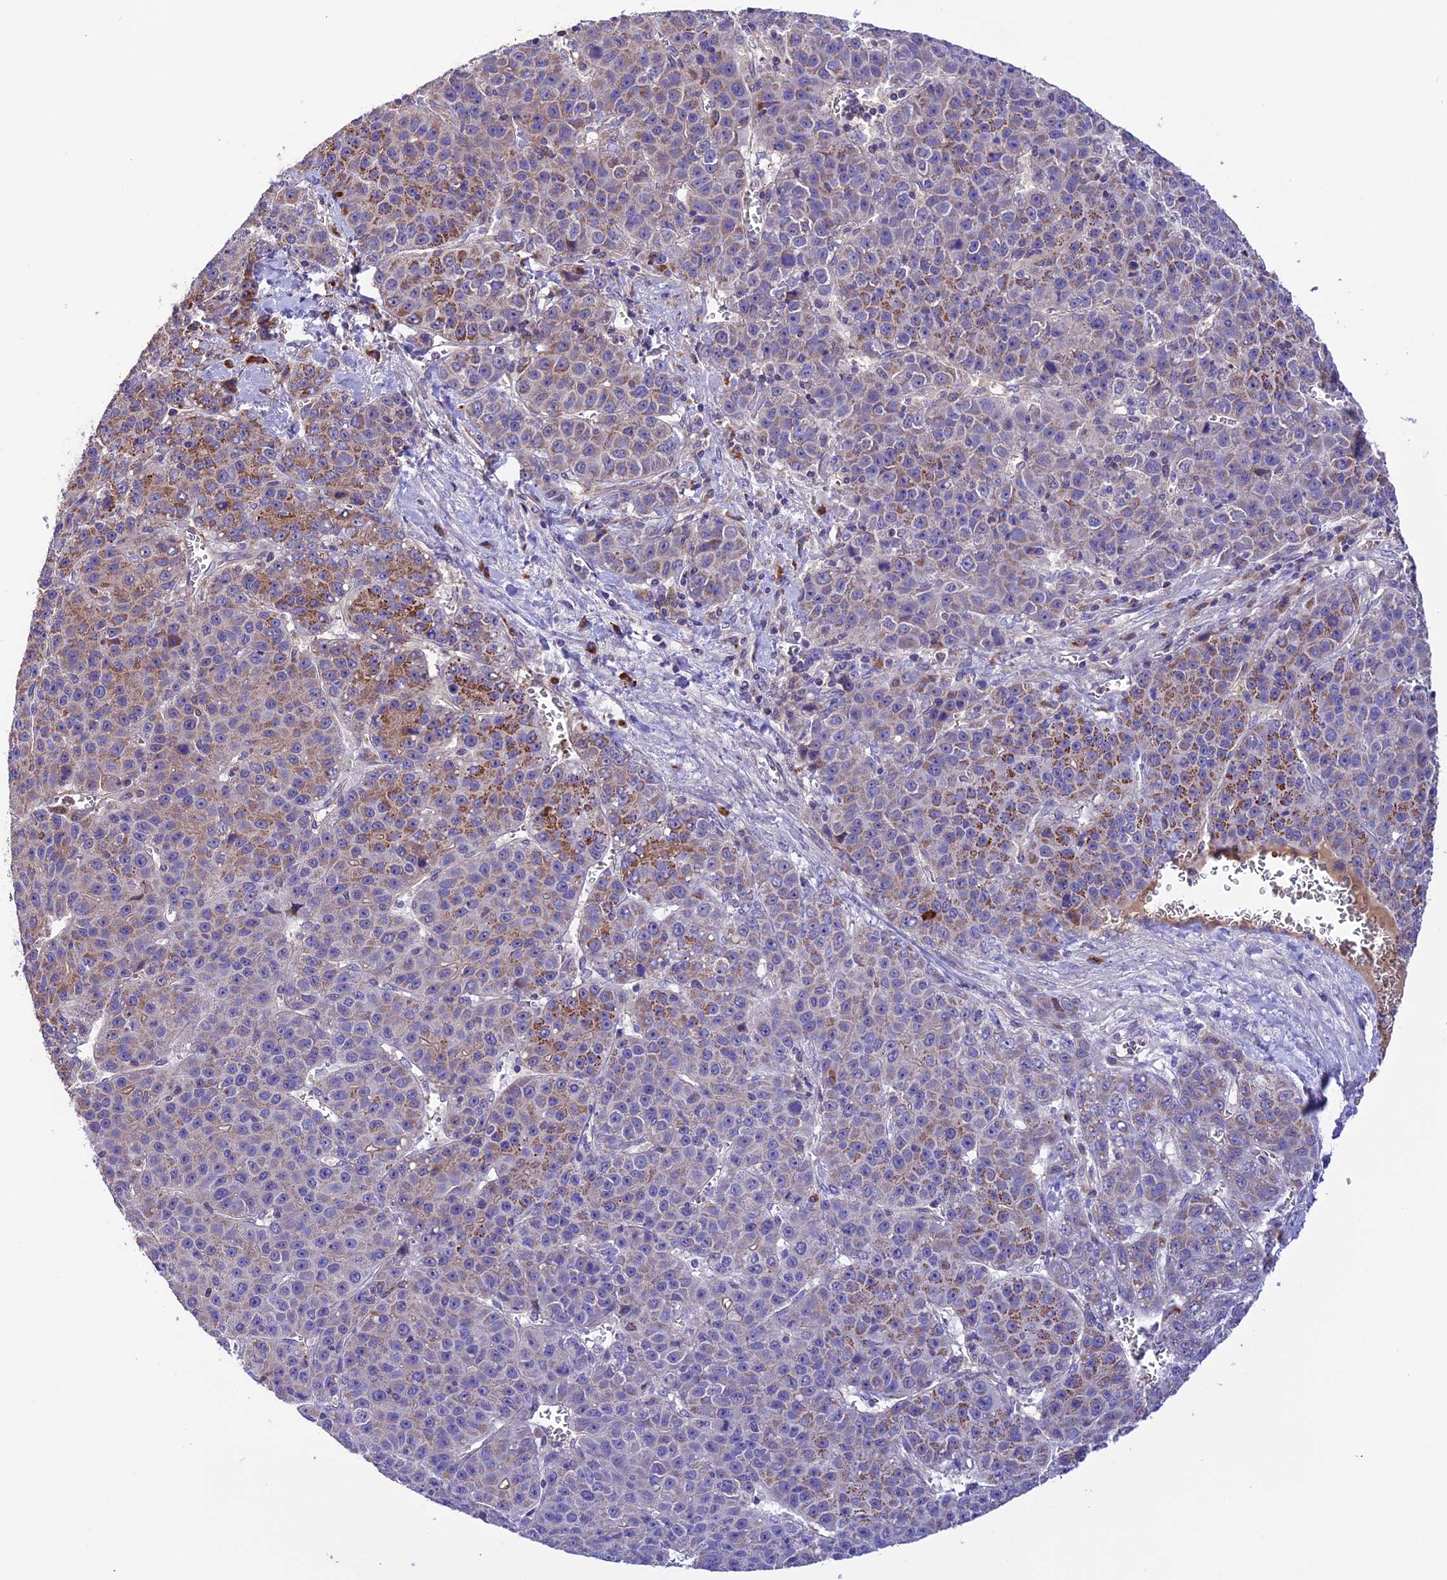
{"staining": {"intensity": "moderate", "quantity": "25%-75%", "location": "cytoplasmic/membranous"}, "tissue": "liver cancer", "cell_type": "Tumor cells", "image_type": "cancer", "snomed": [{"axis": "morphology", "description": "Carcinoma, Hepatocellular, NOS"}, {"axis": "topography", "description": "Liver"}], "caption": "Immunohistochemical staining of human hepatocellular carcinoma (liver) exhibits medium levels of moderate cytoplasmic/membranous protein positivity in approximately 25%-75% of tumor cells. The protein of interest is stained brown, and the nuclei are stained in blue (DAB (3,3'-diaminobenzidine) IHC with brightfield microscopy, high magnification).", "gene": "METTL22", "patient": {"sex": "female", "age": 53}}